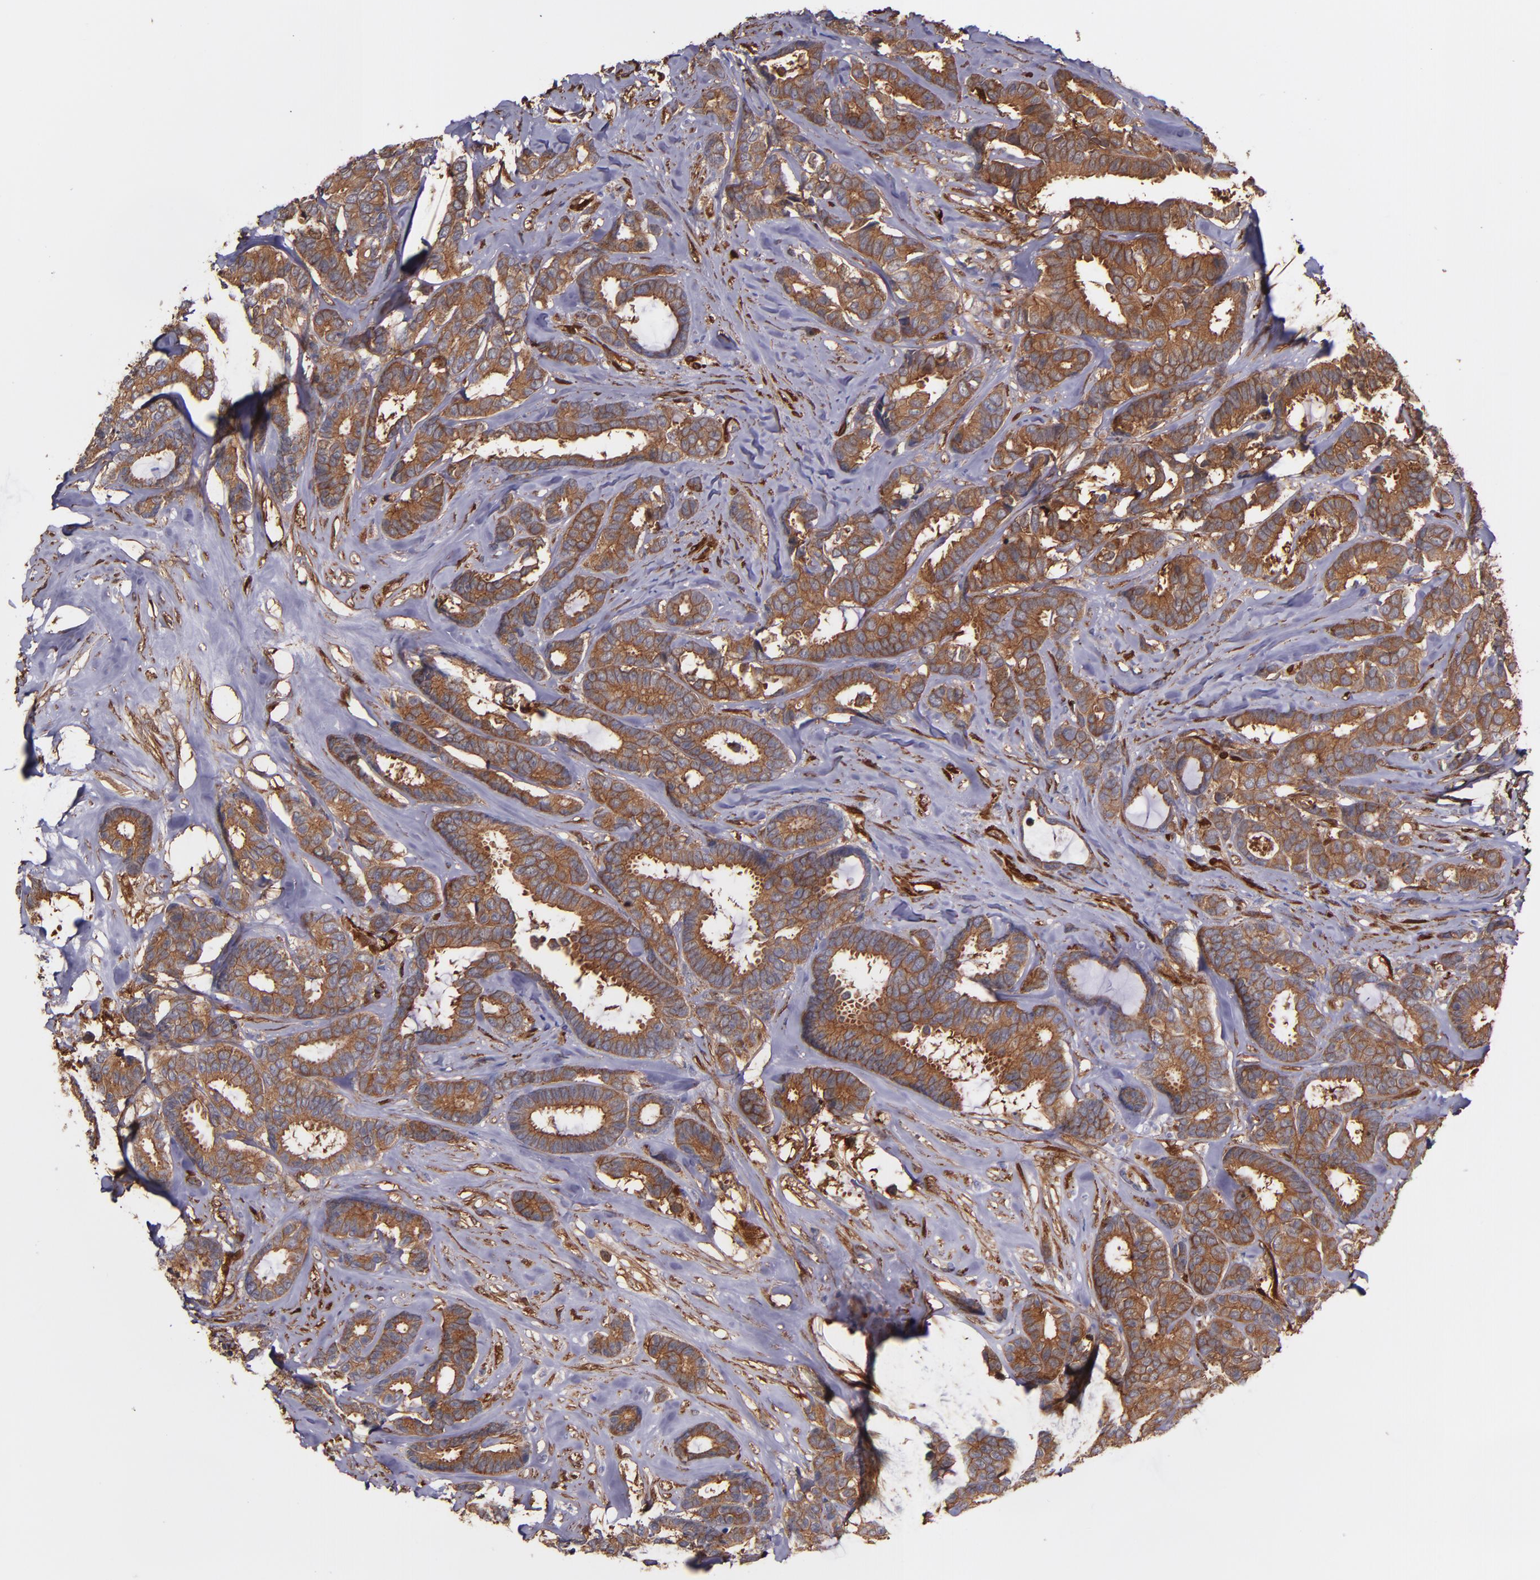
{"staining": {"intensity": "moderate", "quantity": ">75%", "location": "cytoplasmic/membranous"}, "tissue": "breast cancer", "cell_type": "Tumor cells", "image_type": "cancer", "snomed": [{"axis": "morphology", "description": "Duct carcinoma"}, {"axis": "topography", "description": "Breast"}], "caption": "High-magnification brightfield microscopy of infiltrating ductal carcinoma (breast) stained with DAB (brown) and counterstained with hematoxylin (blue). tumor cells exhibit moderate cytoplasmic/membranous staining is seen in about>75% of cells.", "gene": "VCL", "patient": {"sex": "female", "age": 87}}